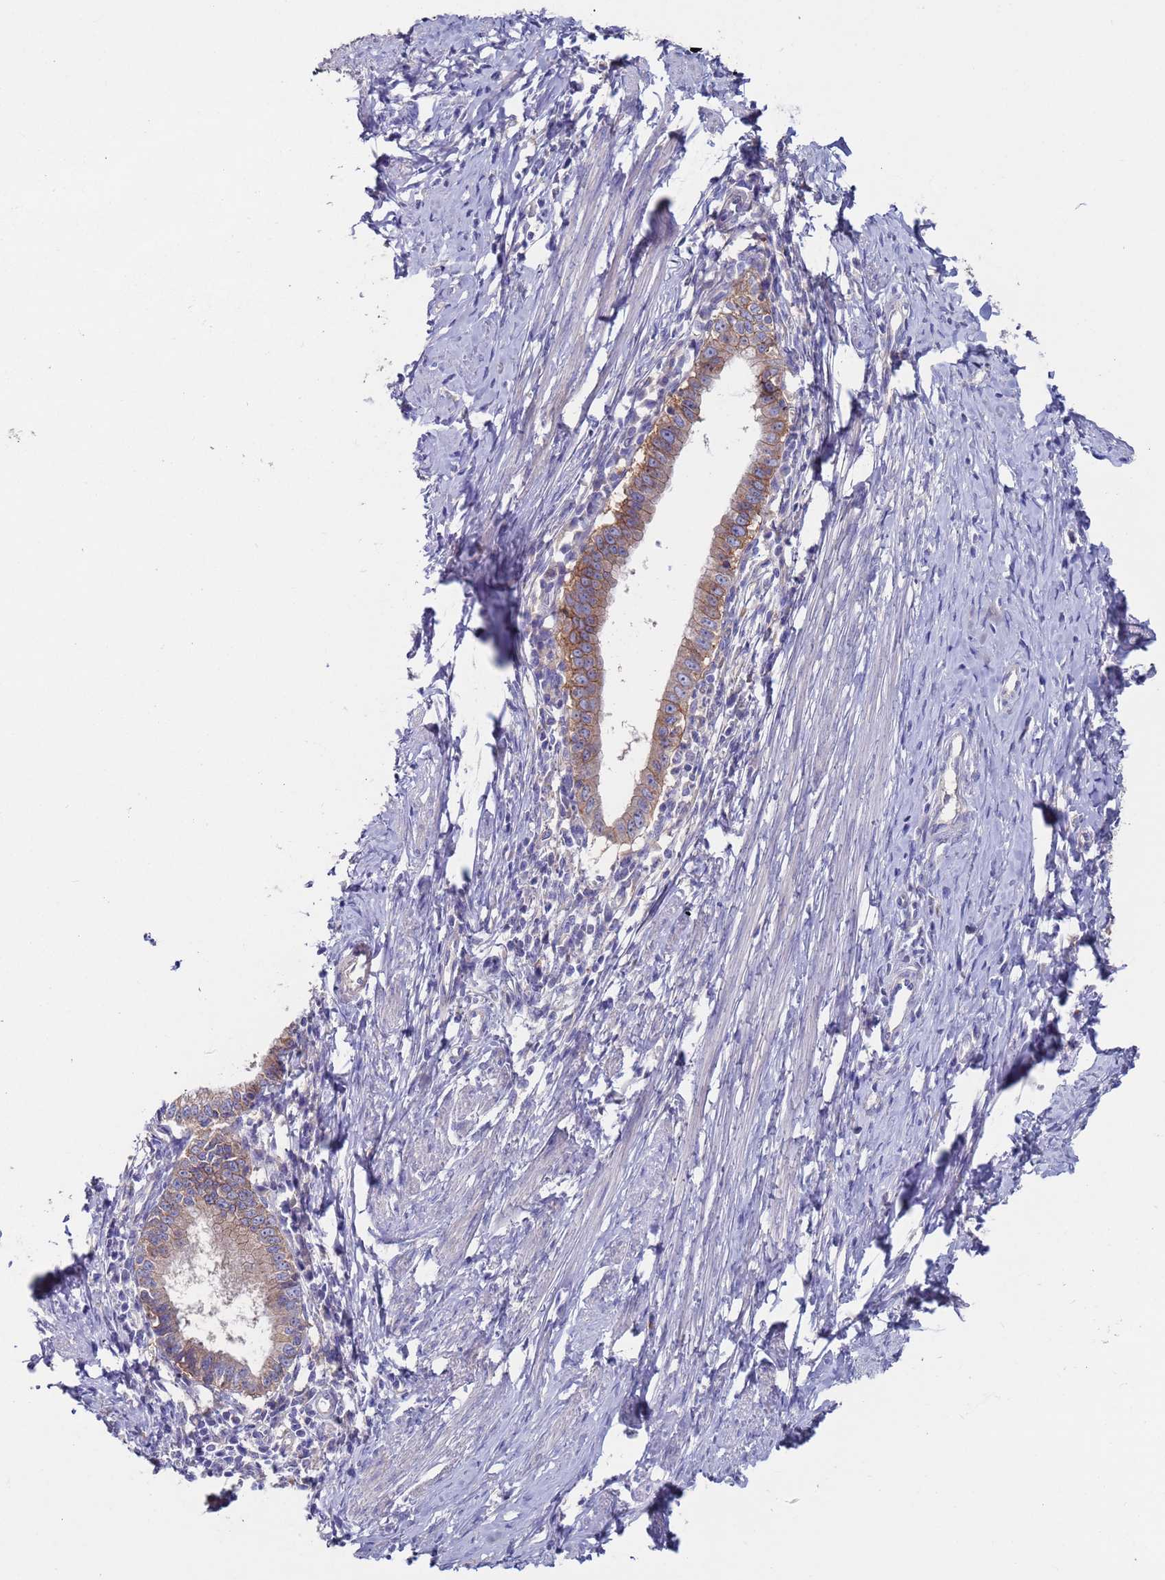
{"staining": {"intensity": "moderate", "quantity": ">75%", "location": "cytoplasmic/membranous"}, "tissue": "cervical cancer", "cell_type": "Tumor cells", "image_type": "cancer", "snomed": [{"axis": "morphology", "description": "Adenocarcinoma, NOS"}, {"axis": "topography", "description": "Cervix"}], "caption": "This image reveals cervical adenocarcinoma stained with immunohistochemistry (IHC) to label a protein in brown. The cytoplasmic/membranous of tumor cells show moderate positivity for the protein. Nuclei are counter-stained blue.", "gene": "KRTCAP3", "patient": {"sex": "female", "age": 36}}